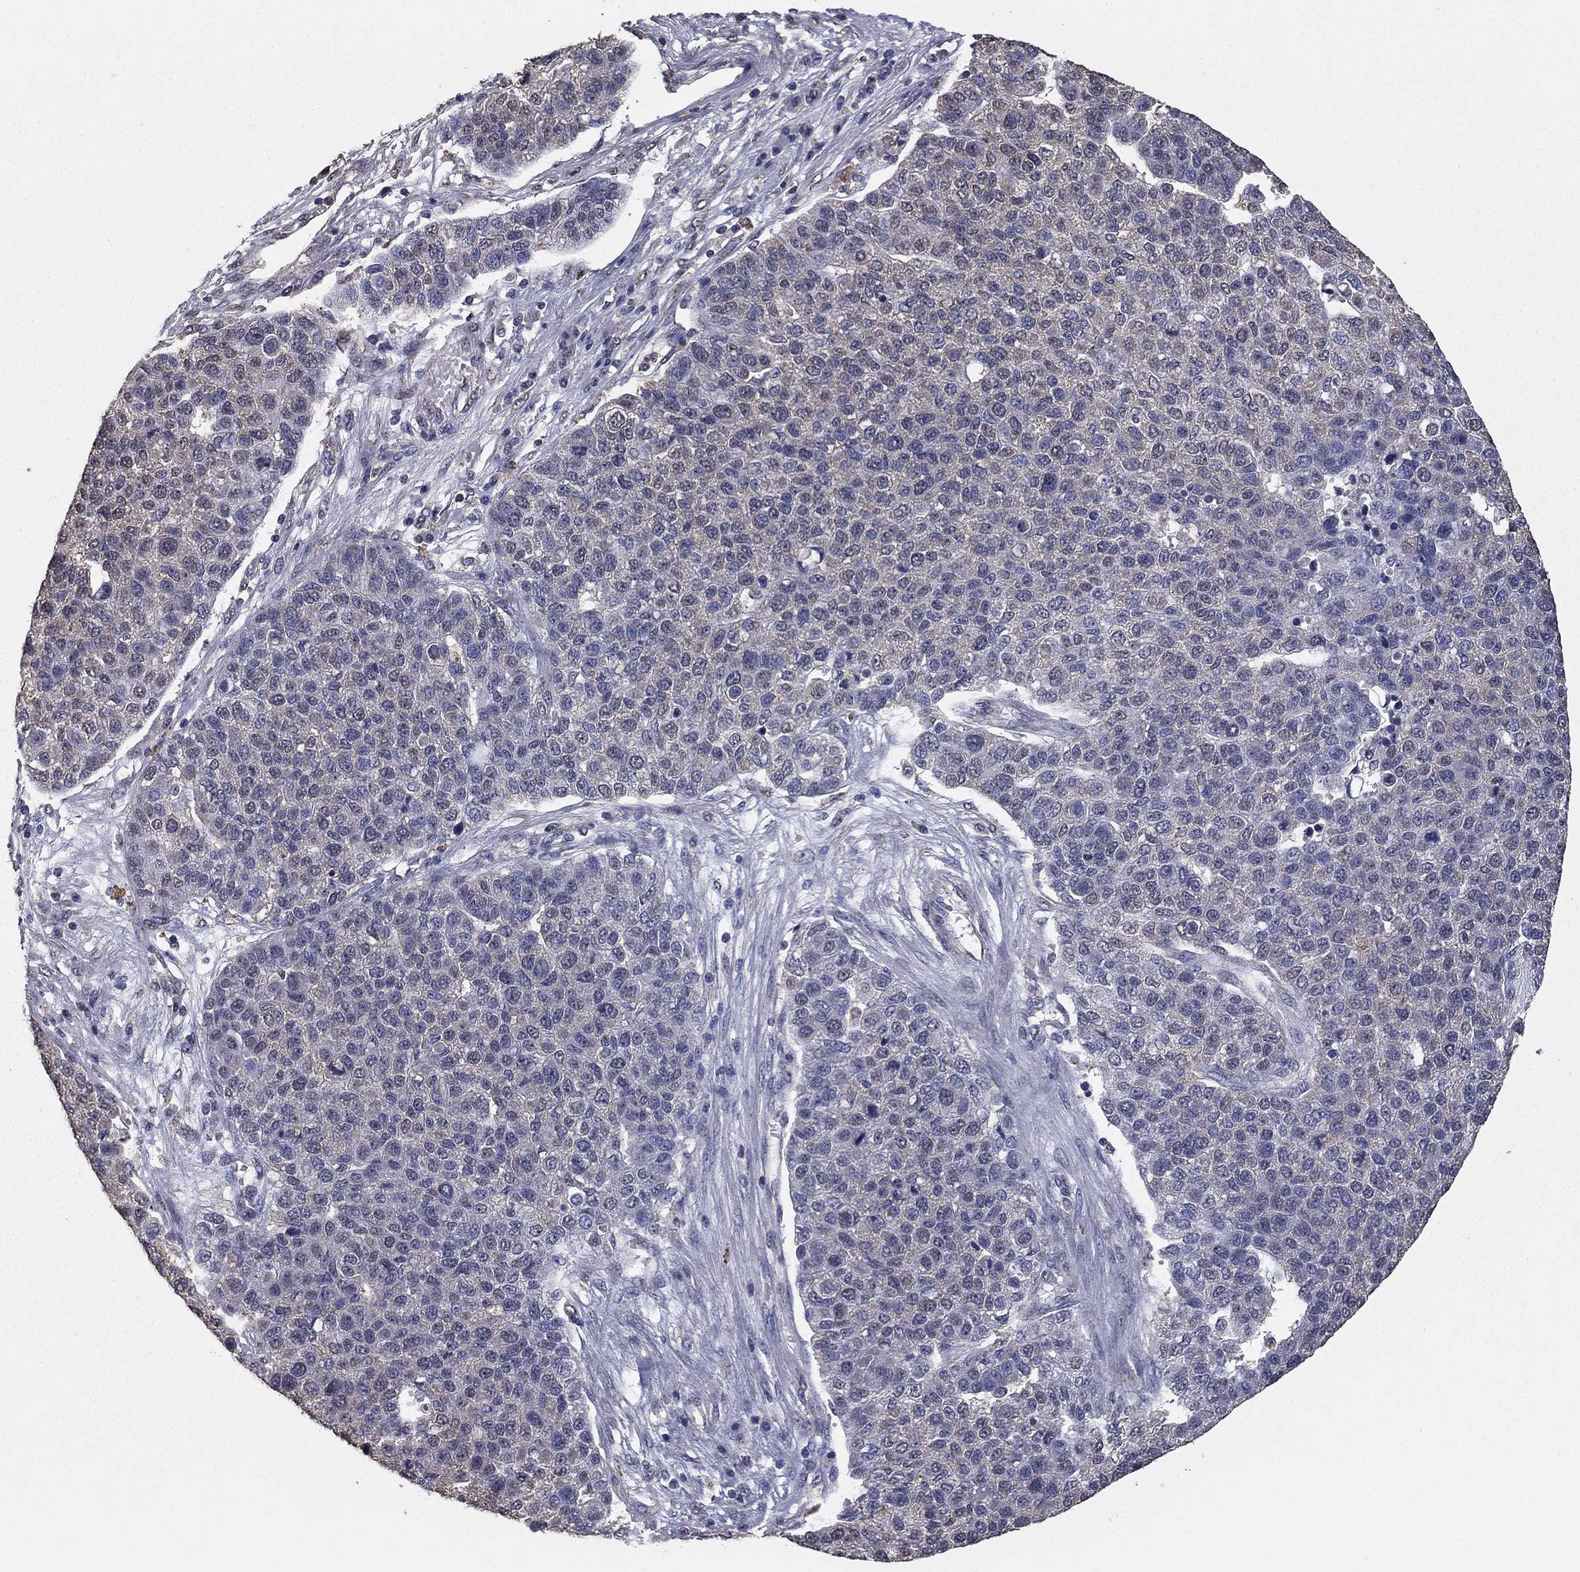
{"staining": {"intensity": "negative", "quantity": "none", "location": "none"}, "tissue": "pancreatic cancer", "cell_type": "Tumor cells", "image_type": "cancer", "snomed": [{"axis": "morphology", "description": "Adenocarcinoma, NOS"}, {"axis": "topography", "description": "Pancreas"}], "caption": "Immunohistochemistry (IHC) histopathology image of neoplastic tissue: human pancreatic cancer stained with DAB (3,3'-diaminobenzidine) displays no significant protein expression in tumor cells.", "gene": "MFAP3L", "patient": {"sex": "female", "age": 61}}